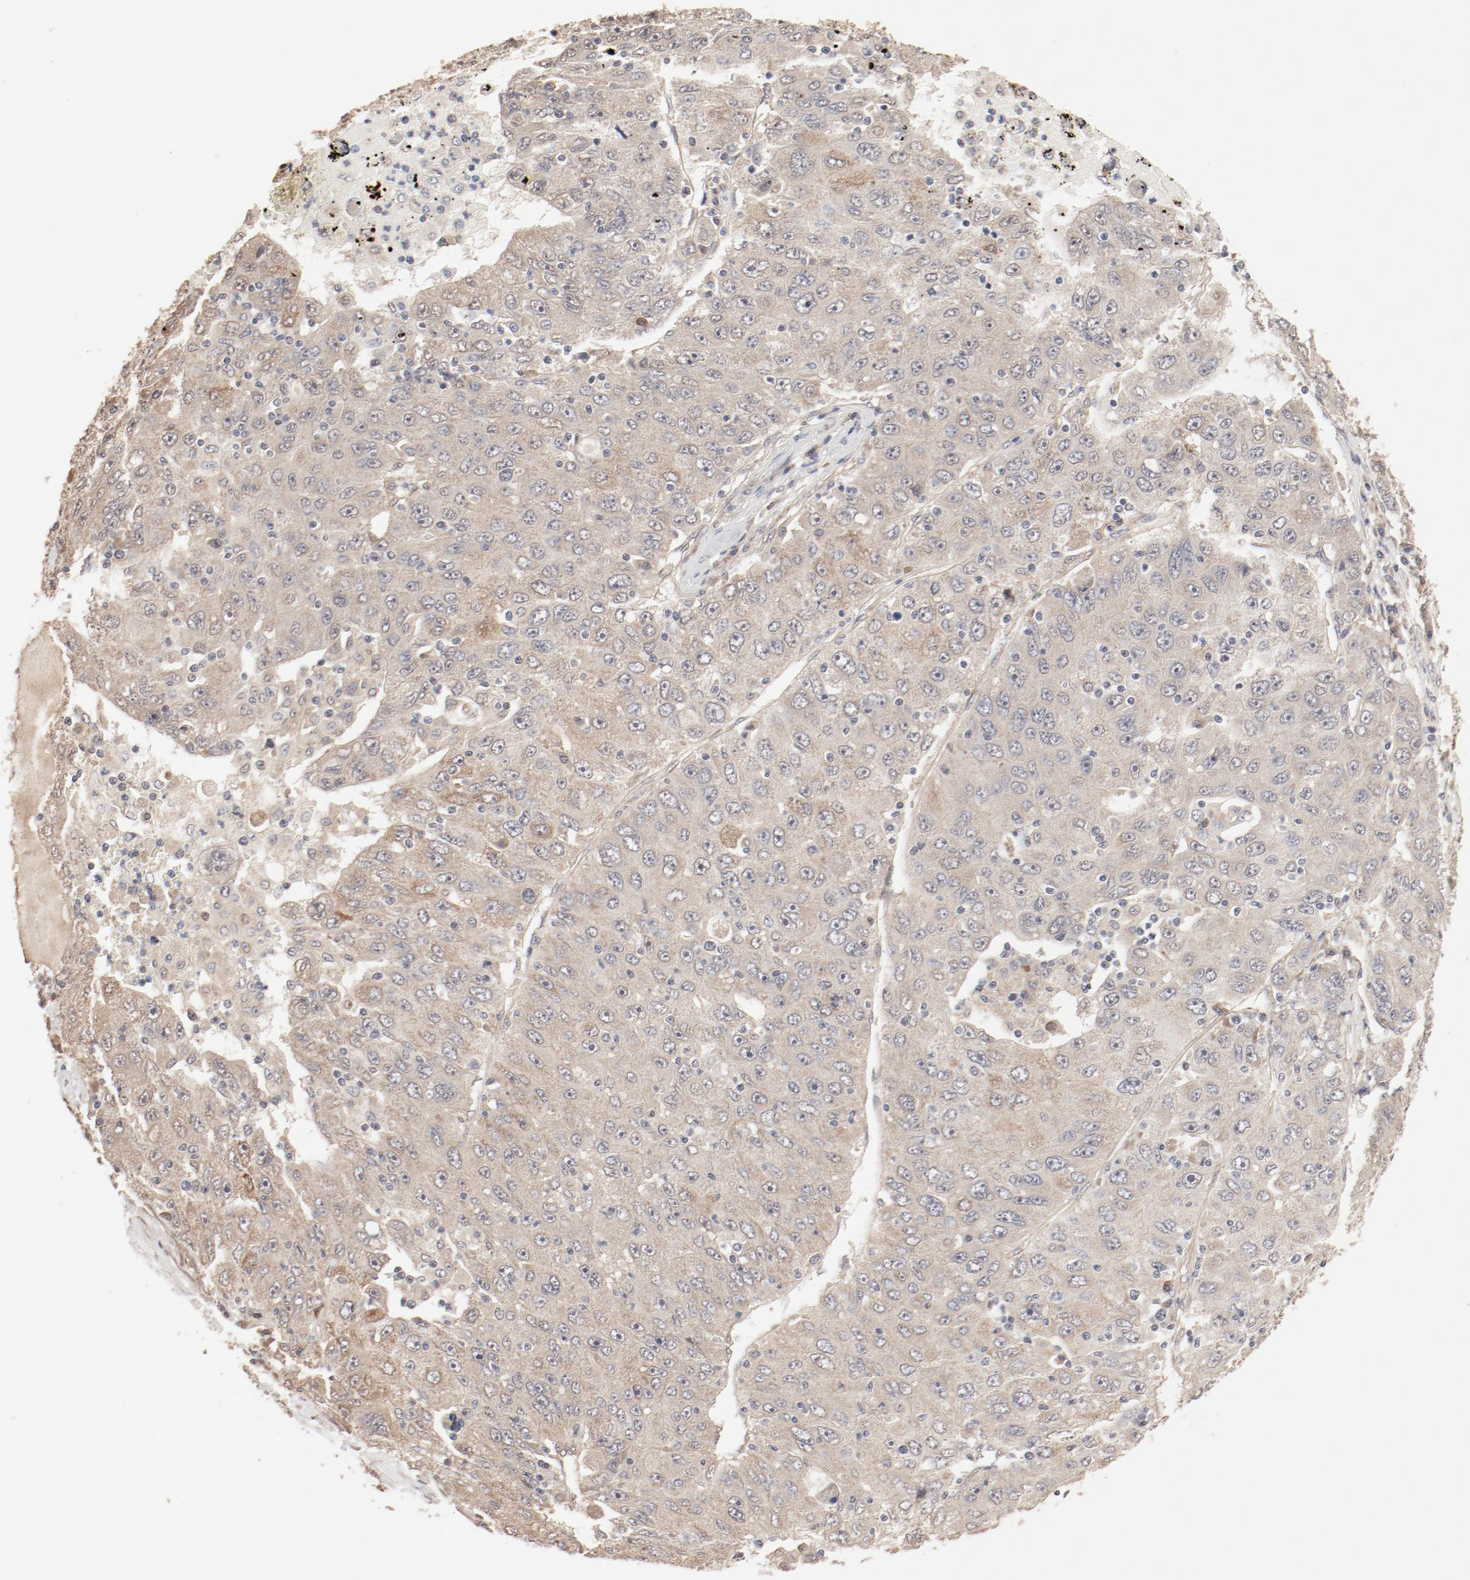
{"staining": {"intensity": "moderate", "quantity": ">75%", "location": "cytoplasmic/membranous"}, "tissue": "liver cancer", "cell_type": "Tumor cells", "image_type": "cancer", "snomed": [{"axis": "morphology", "description": "Carcinoma, Hepatocellular, NOS"}, {"axis": "topography", "description": "Liver"}], "caption": "Immunohistochemistry (IHC) of human hepatocellular carcinoma (liver) exhibits medium levels of moderate cytoplasmic/membranous positivity in approximately >75% of tumor cells.", "gene": "IL3RA", "patient": {"sex": "male", "age": 49}}